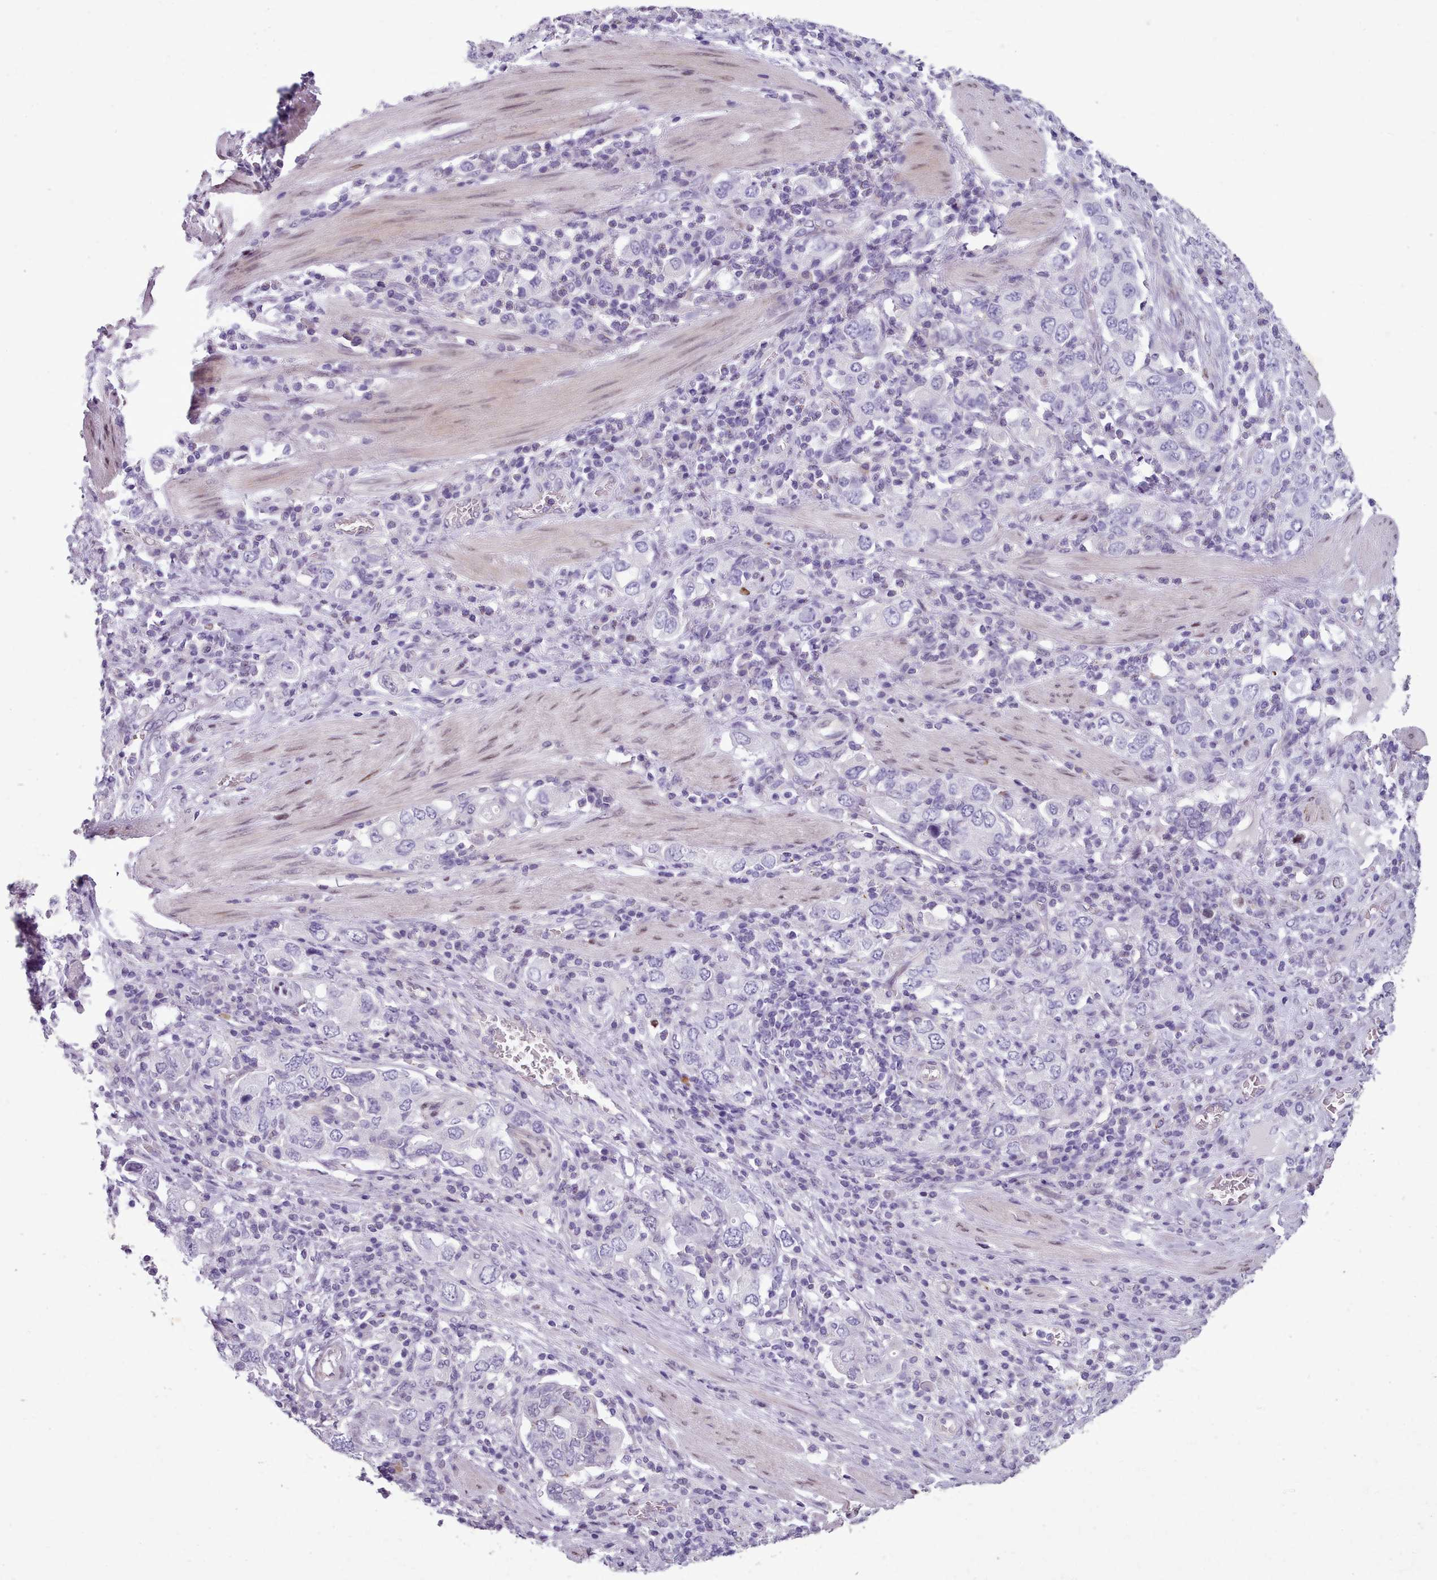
{"staining": {"intensity": "negative", "quantity": "none", "location": "none"}, "tissue": "stomach cancer", "cell_type": "Tumor cells", "image_type": "cancer", "snomed": [{"axis": "morphology", "description": "Adenocarcinoma, NOS"}, {"axis": "topography", "description": "Stomach, upper"}, {"axis": "topography", "description": "Stomach"}], "caption": "Tumor cells are negative for brown protein staining in stomach adenocarcinoma.", "gene": "KCNT2", "patient": {"sex": "male", "age": 62}}